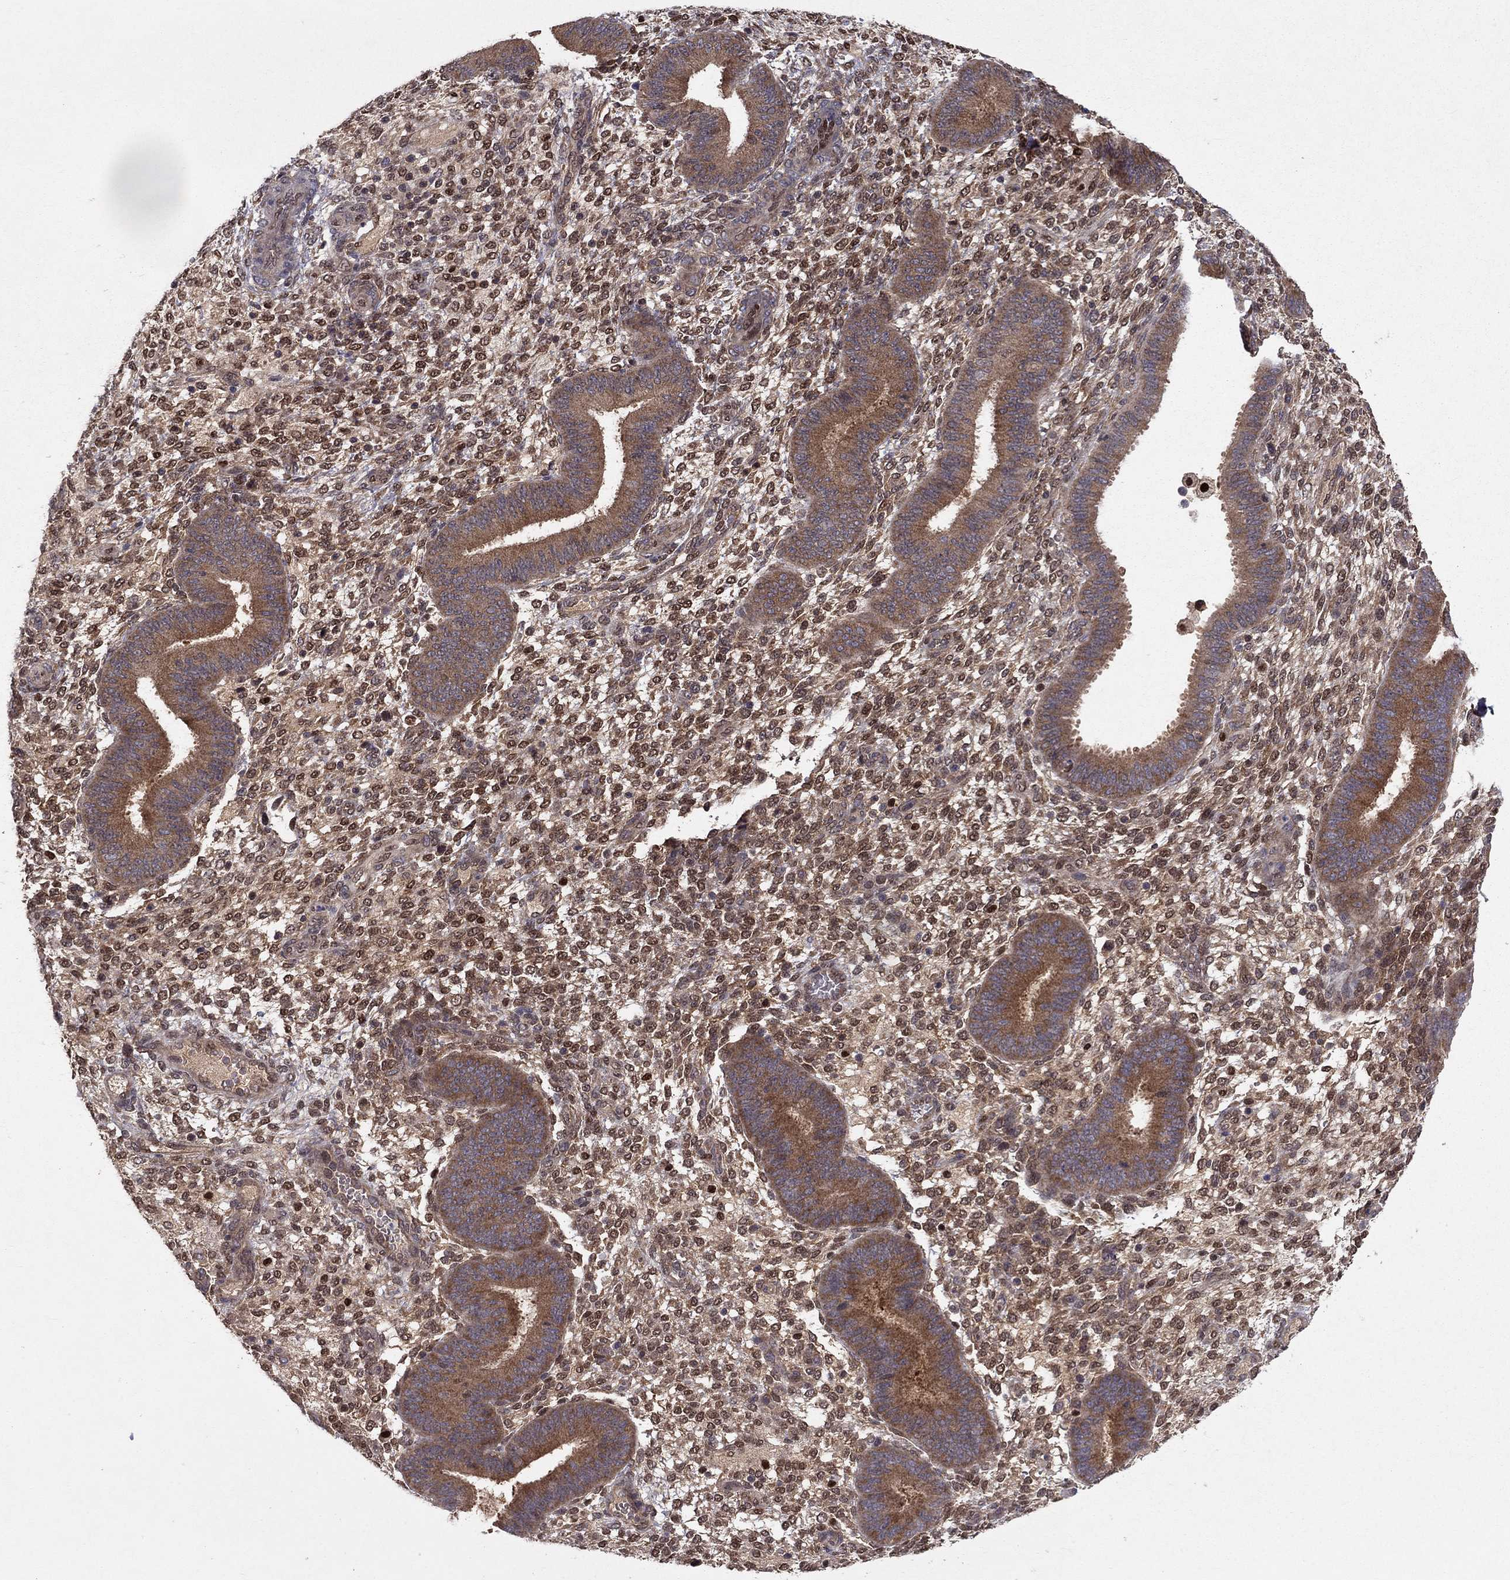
{"staining": {"intensity": "strong", "quantity": "25%-75%", "location": "nuclear"}, "tissue": "endometrium", "cell_type": "Cells in endometrial stroma", "image_type": "normal", "snomed": [{"axis": "morphology", "description": "Normal tissue, NOS"}, {"axis": "topography", "description": "Endometrium"}], "caption": "Cells in endometrial stroma exhibit high levels of strong nuclear expression in approximately 25%-75% of cells in benign human endometrium.", "gene": "CRTC1", "patient": {"sex": "female", "age": 39}}